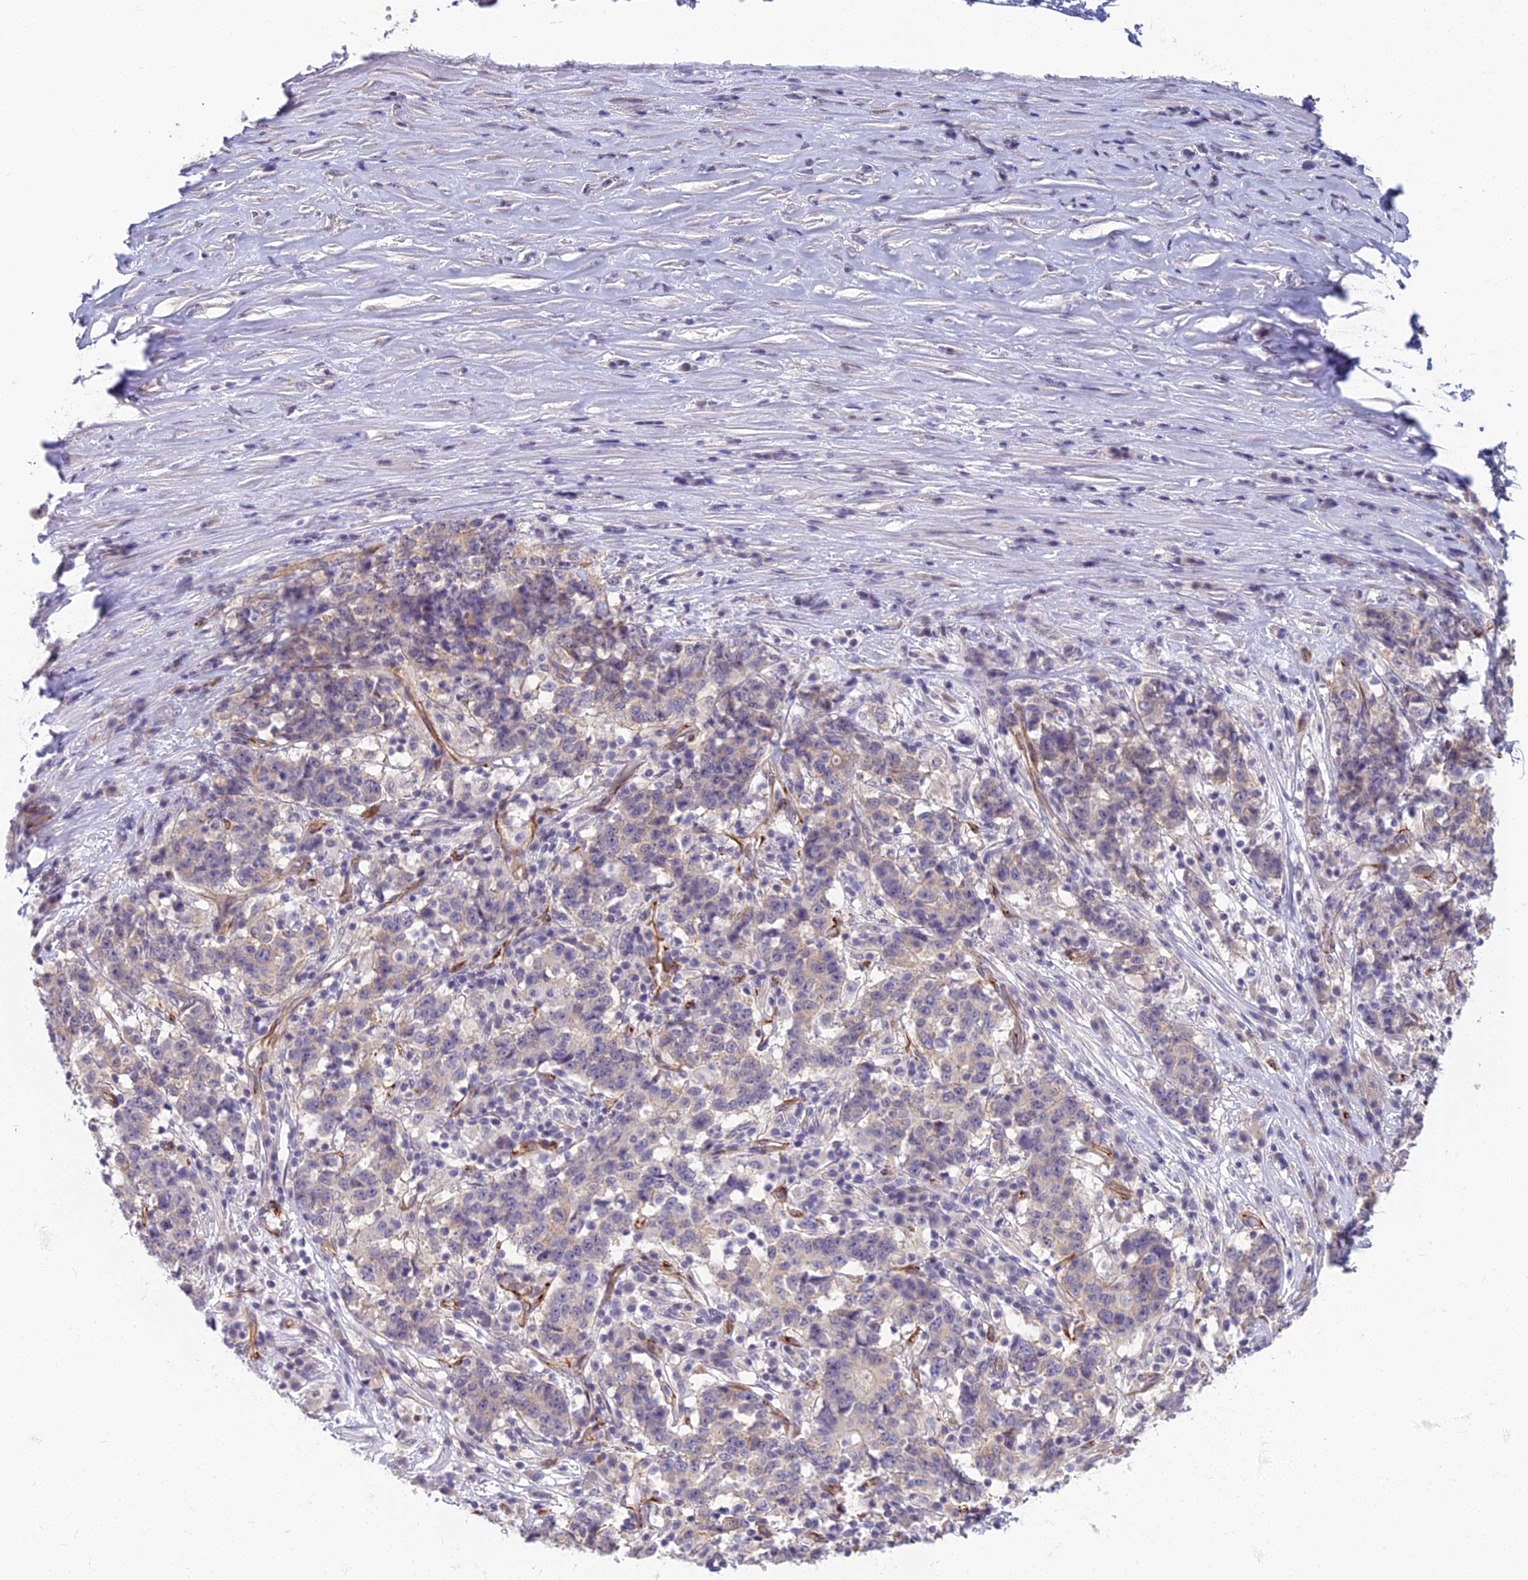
{"staining": {"intensity": "weak", "quantity": "<25%", "location": "cytoplasmic/membranous"}, "tissue": "stomach cancer", "cell_type": "Tumor cells", "image_type": "cancer", "snomed": [{"axis": "morphology", "description": "Adenocarcinoma, NOS"}, {"axis": "topography", "description": "Stomach"}], "caption": "IHC histopathology image of neoplastic tissue: human stomach cancer (adenocarcinoma) stained with DAB reveals no significant protein staining in tumor cells. Nuclei are stained in blue.", "gene": "RGL3", "patient": {"sex": "male", "age": 59}}